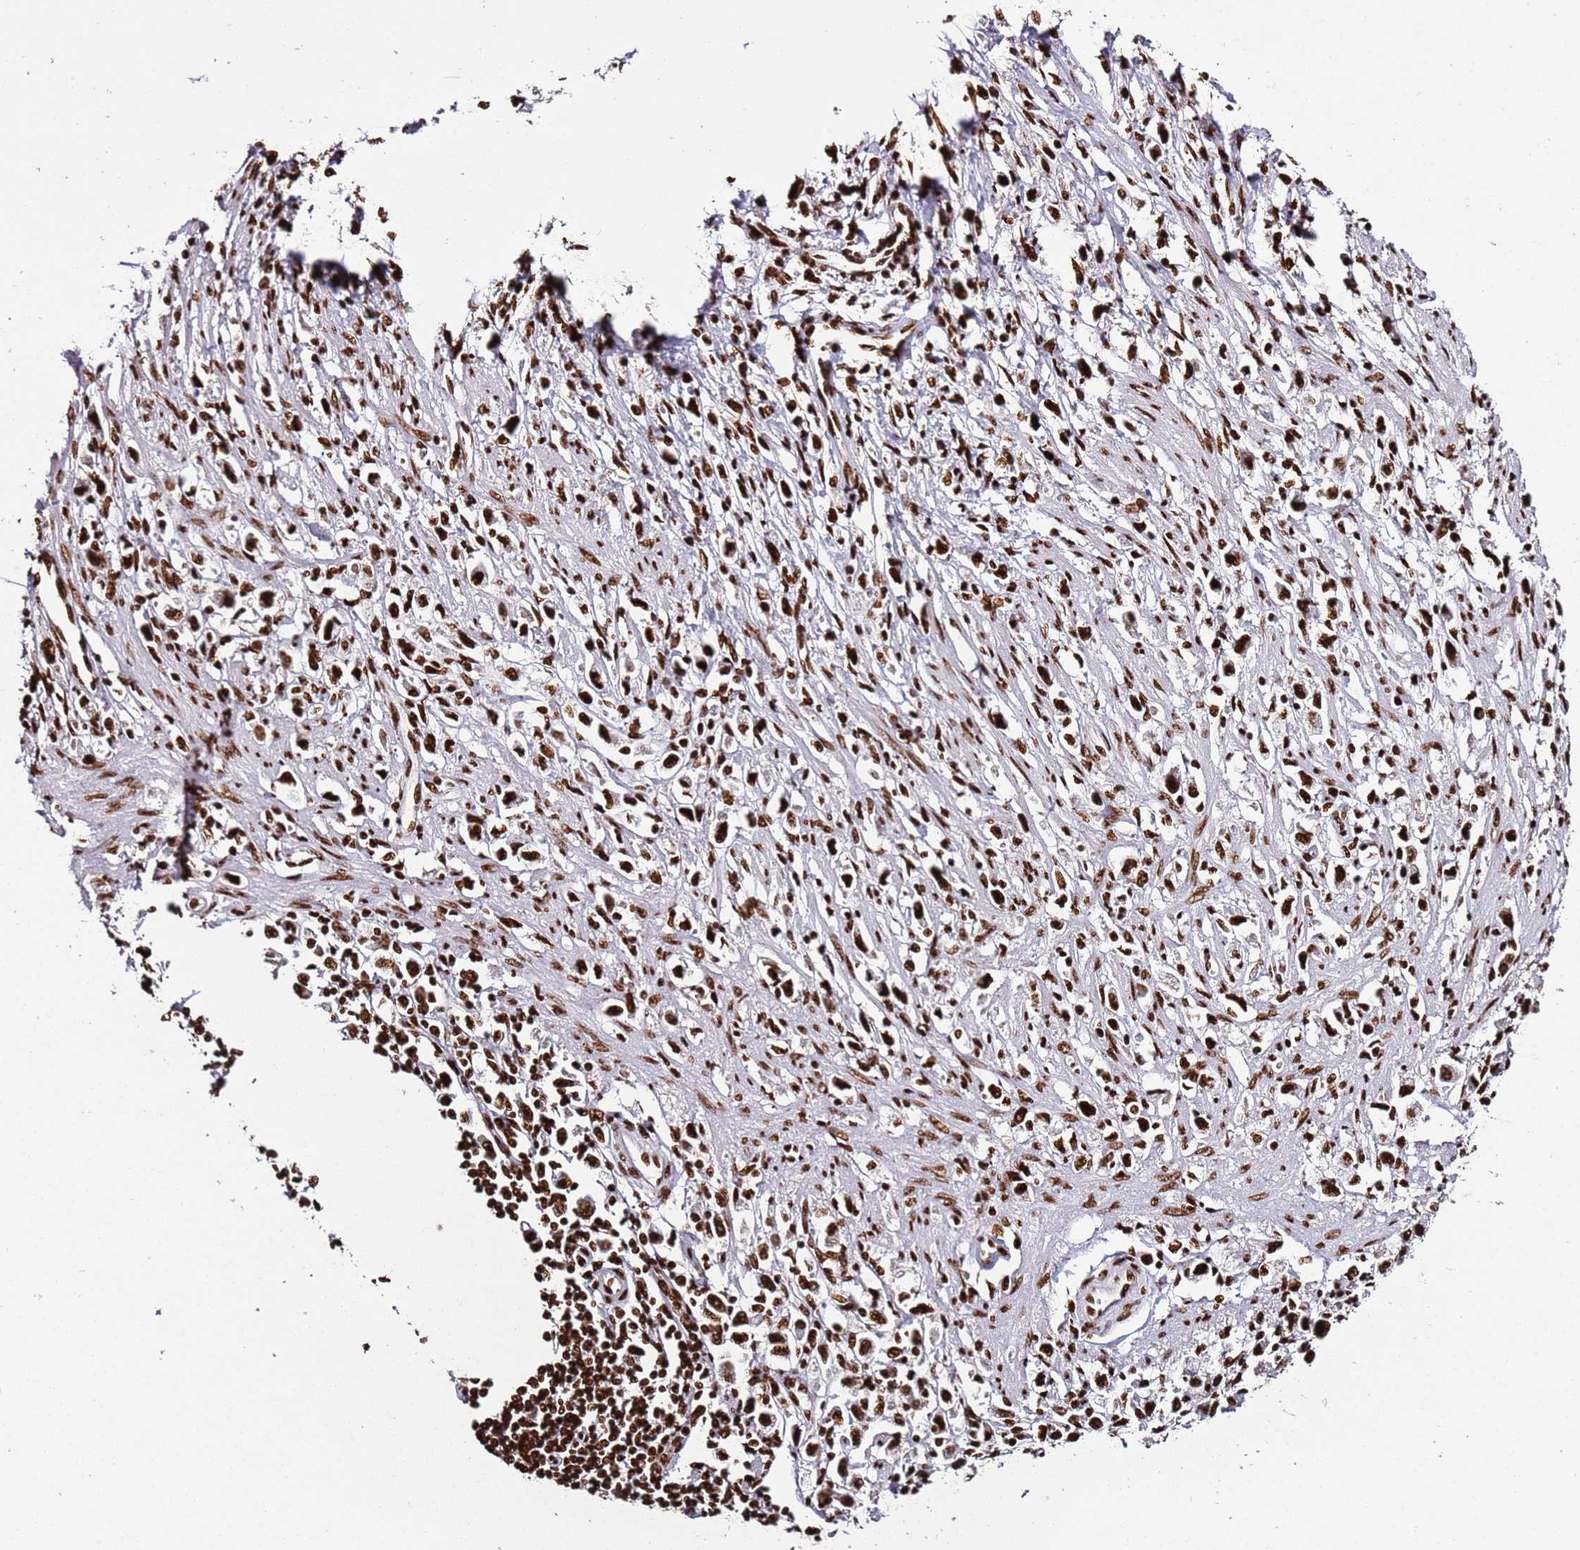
{"staining": {"intensity": "strong", "quantity": ">75%", "location": "nuclear"}, "tissue": "stomach cancer", "cell_type": "Tumor cells", "image_type": "cancer", "snomed": [{"axis": "morphology", "description": "Adenocarcinoma, NOS"}, {"axis": "topography", "description": "Stomach"}], "caption": "A photomicrograph showing strong nuclear positivity in about >75% of tumor cells in stomach cancer, as visualized by brown immunohistochemical staining.", "gene": "C6orf226", "patient": {"sex": "female", "age": 59}}